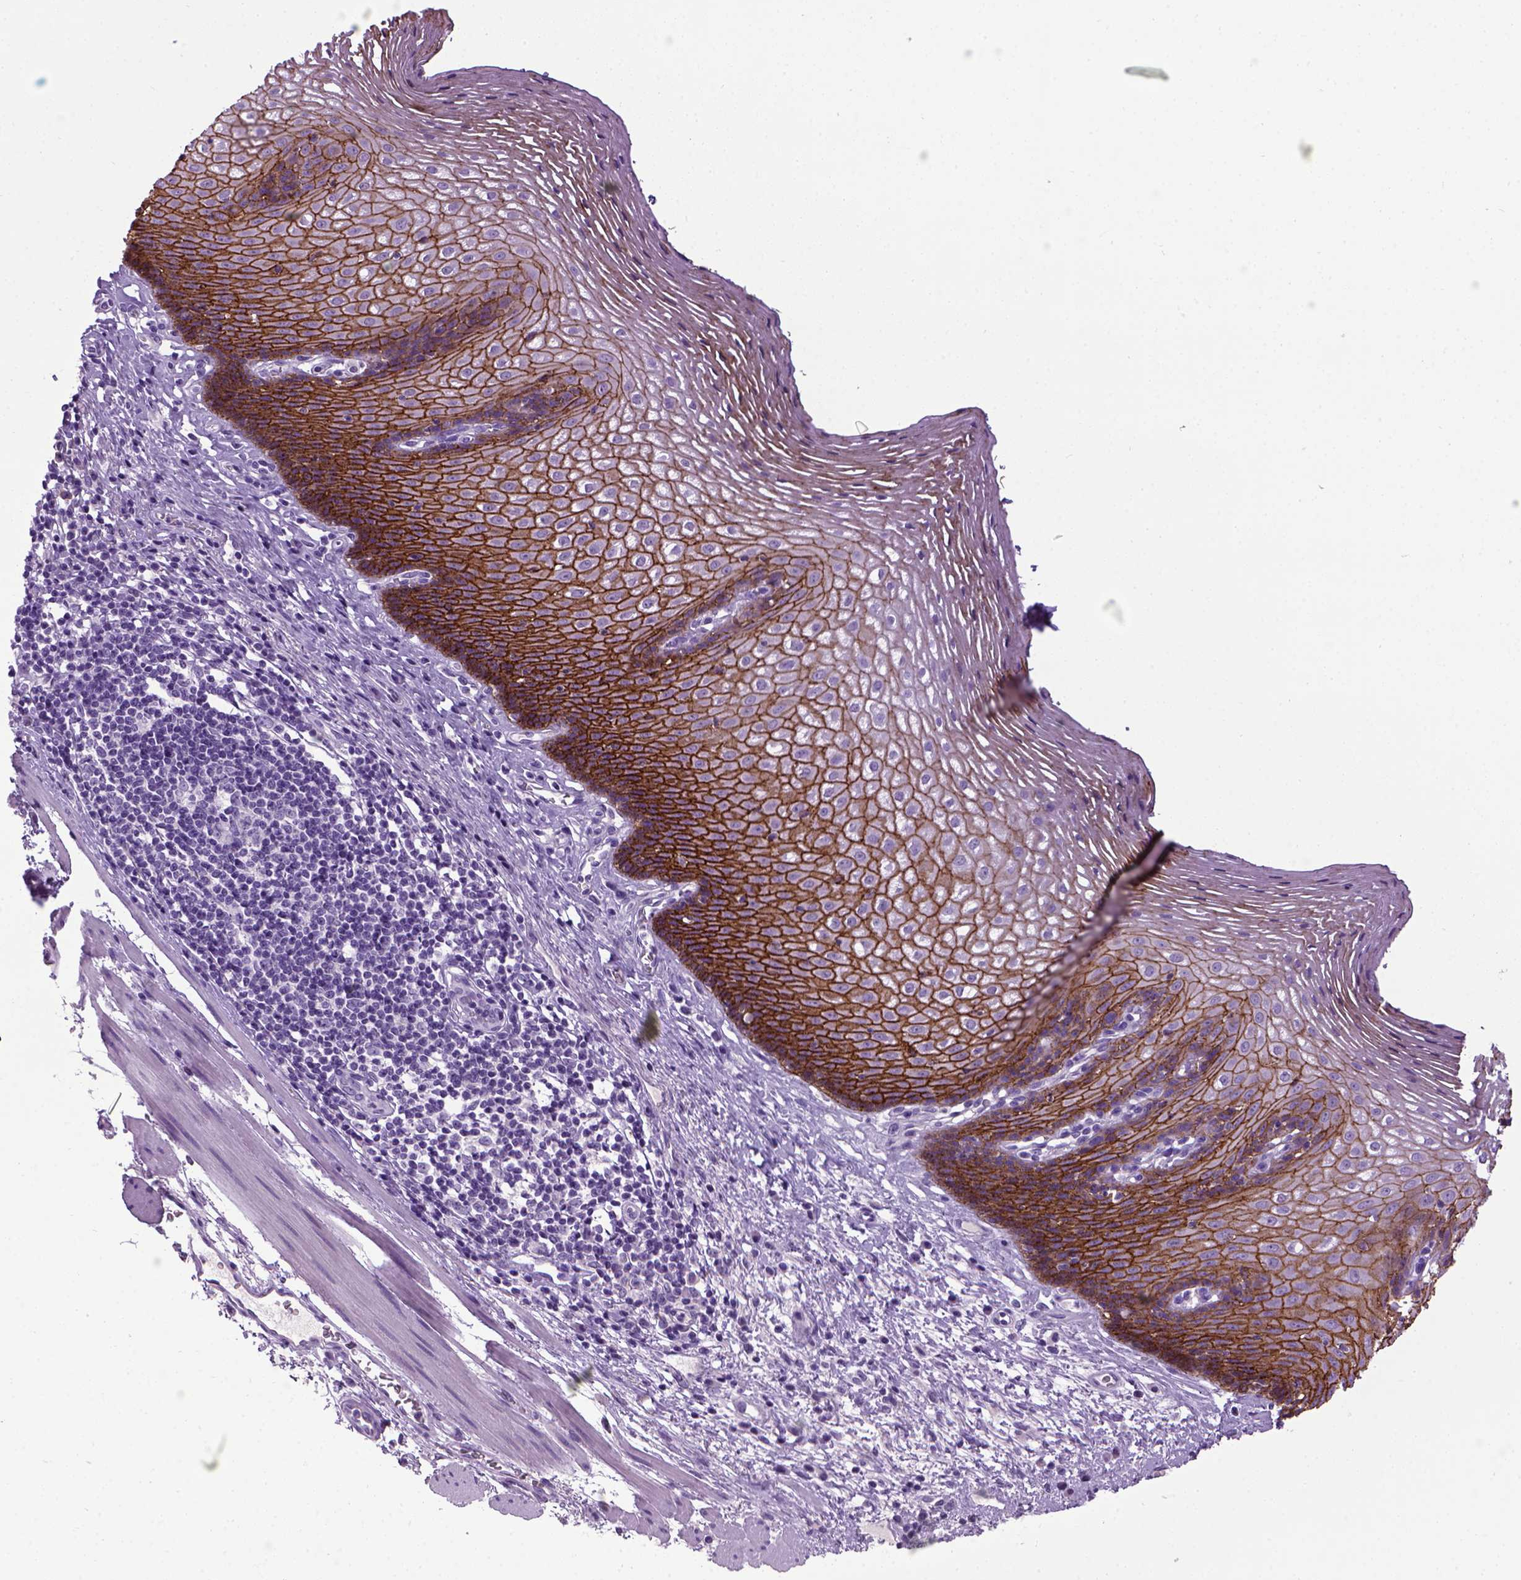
{"staining": {"intensity": "strong", "quantity": ">75%", "location": "cytoplasmic/membranous"}, "tissue": "esophagus", "cell_type": "Squamous epithelial cells", "image_type": "normal", "snomed": [{"axis": "morphology", "description": "Normal tissue, NOS"}, {"axis": "topography", "description": "Esophagus"}], "caption": "A brown stain highlights strong cytoplasmic/membranous expression of a protein in squamous epithelial cells of unremarkable human esophagus.", "gene": "CDH1", "patient": {"sex": "male", "age": 76}}